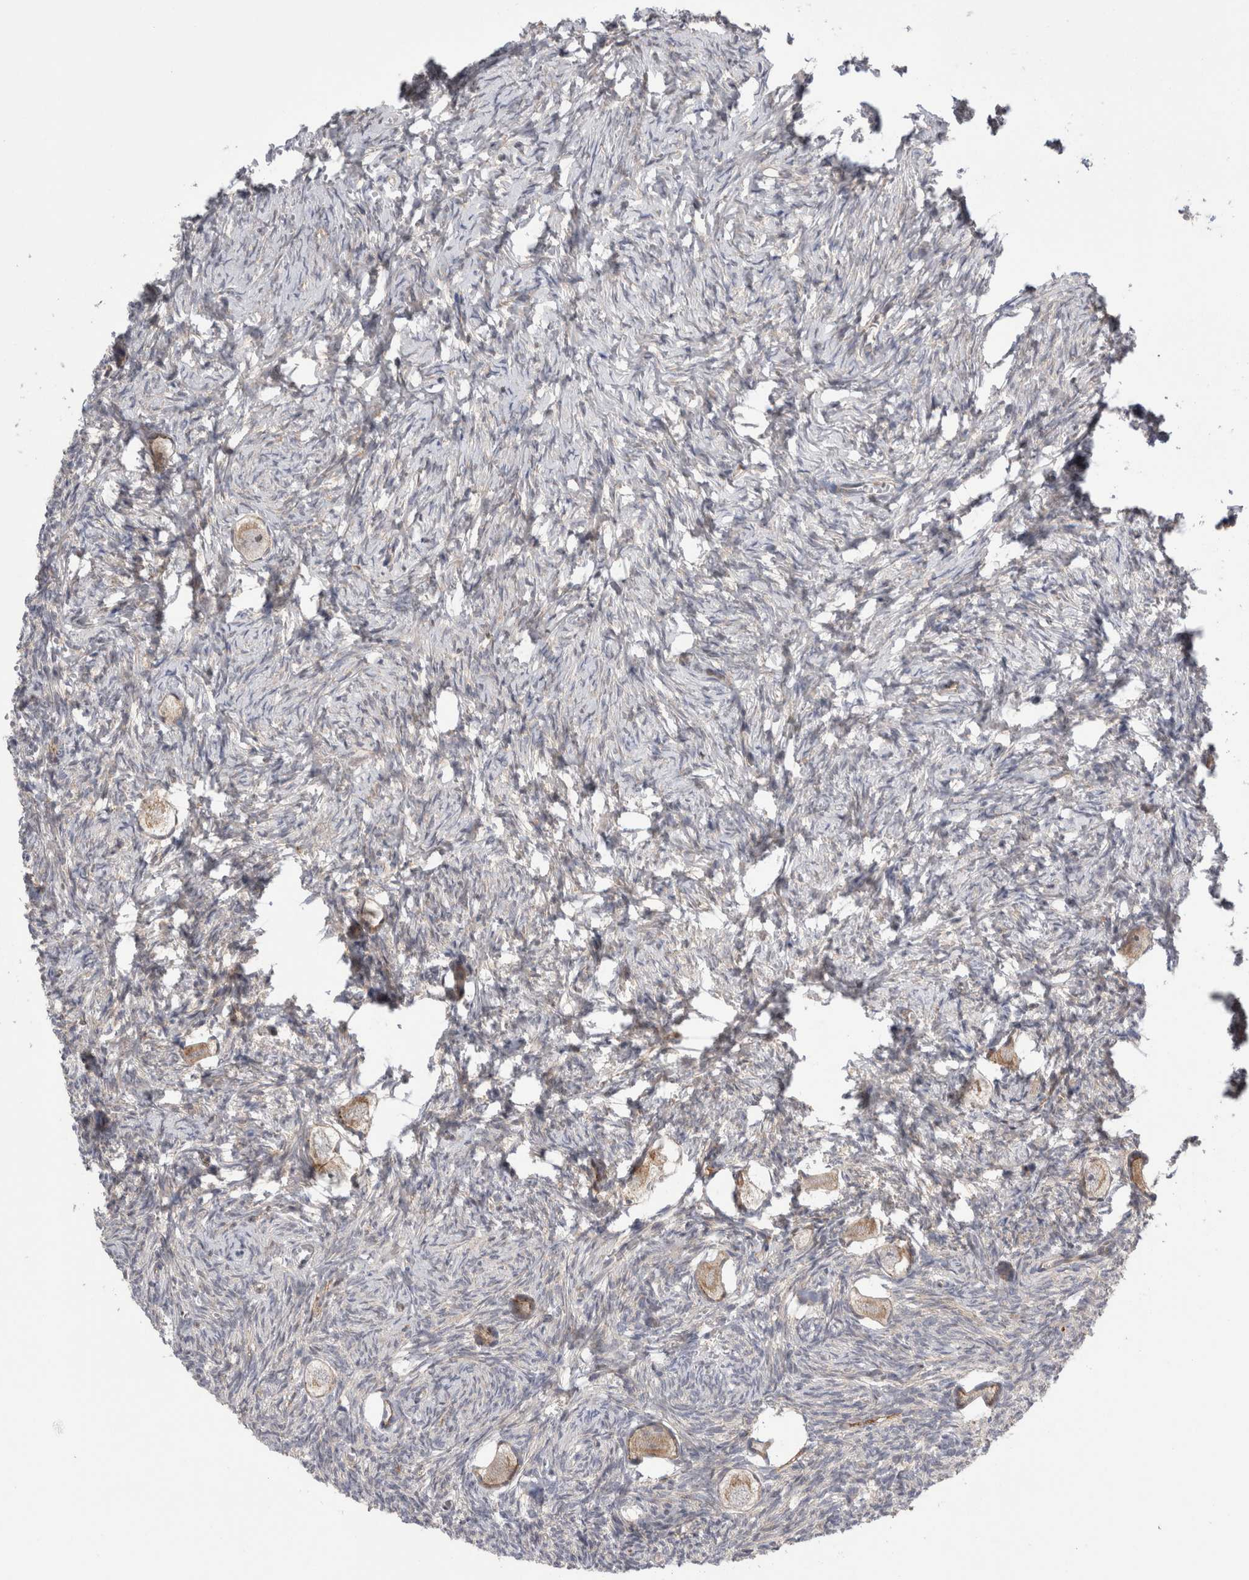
{"staining": {"intensity": "moderate", "quantity": ">75%", "location": "cytoplasmic/membranous"}, "tissue": "ovary", "cell_type": "Follicle cells", "image_type": "normal", "snomed": [{"axis": "morphology", "description": "Normal tissue, NOS"}, {"axis": "topography", "description": "Ovary"}], "caption": "Human ovary stained for a protein (brown) shows moderate cytoplasmic/membranous positive positivity in about >75% of follicle cells.", "gene": "TAFA5", "patient": {"sex": "female", "age": 27}}